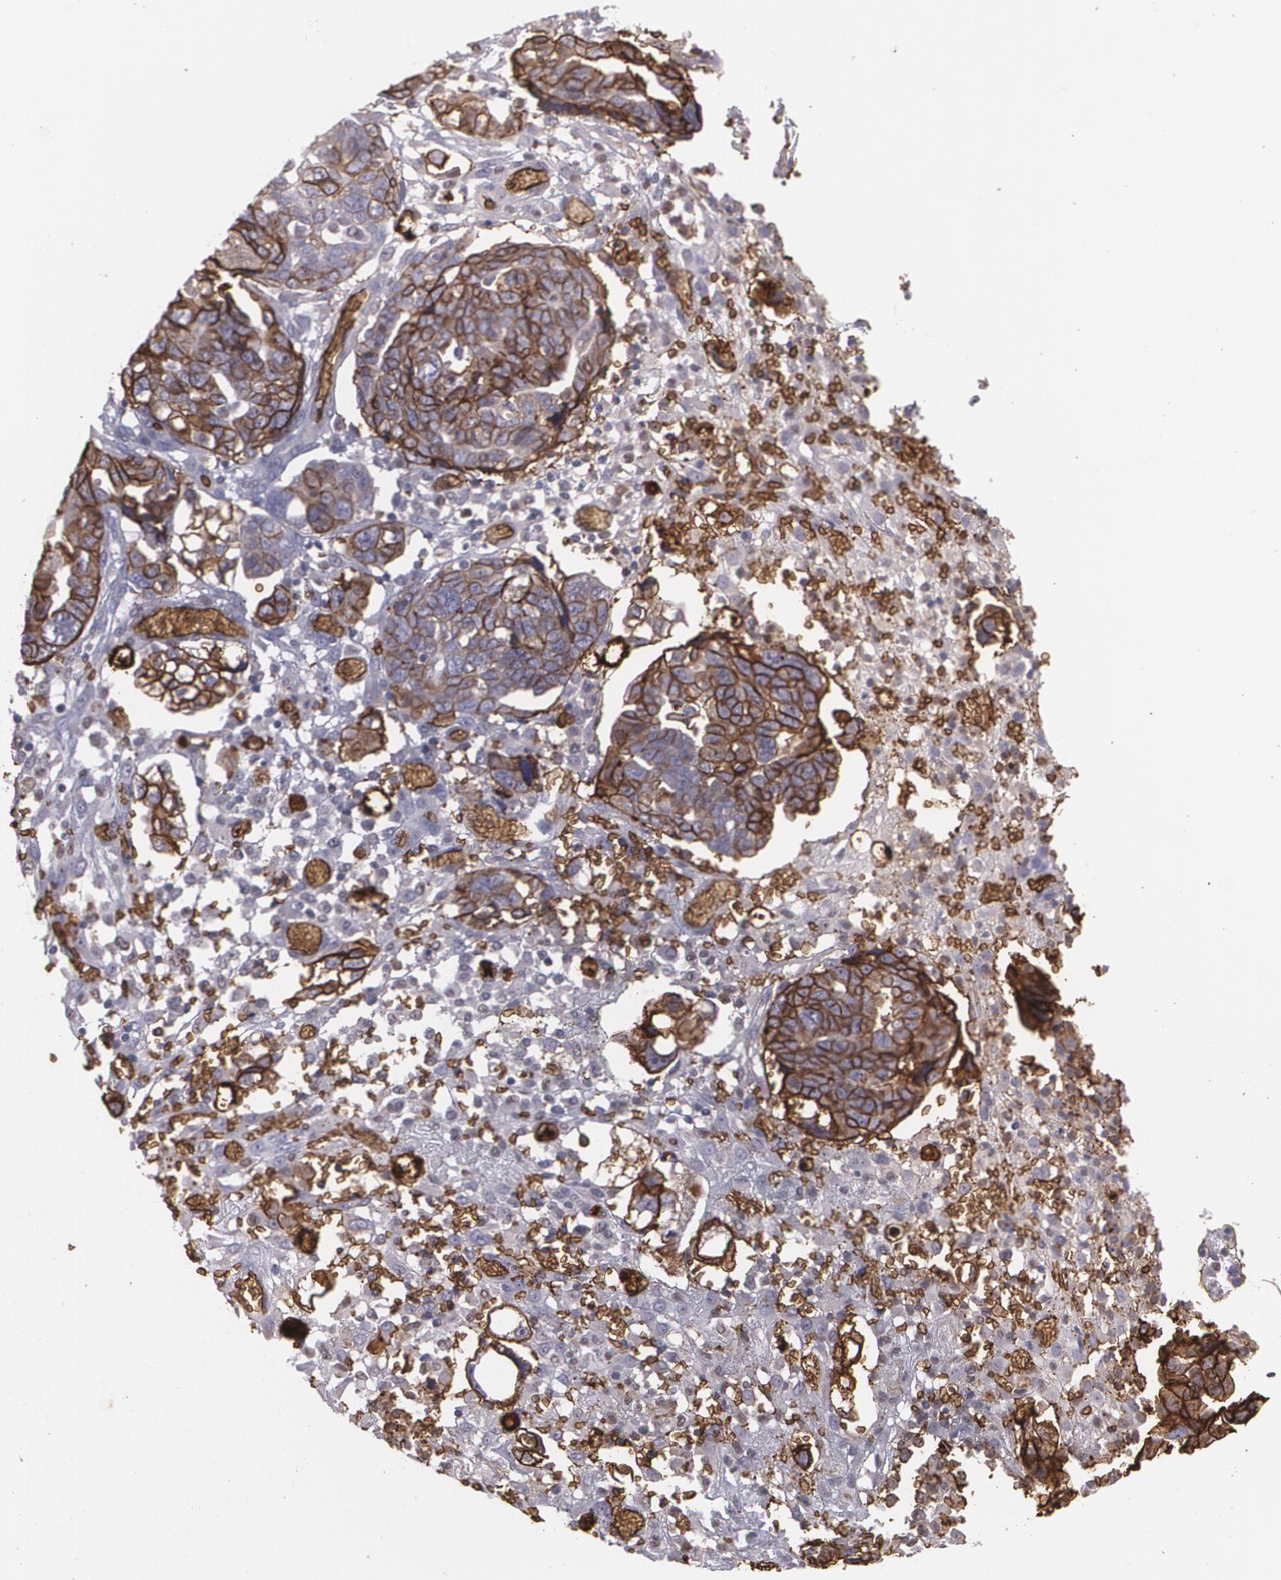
{"staining": {"intensity": "strong", "quantity": ">75%", "location": "cytoplasmic/membranous"}, "tissue": "ovarian cancer", "cell_type": "Tumor cells", "image_type": "cancer", "snomed": [{"axis": "morphology", "description": "Normal tissue, NOS"}, {"axis": "morphology", "description": "Cystadenocarcinoma, serous, NOS"}, {"axis": "topography", "description": "Fallopian tube"}, {"axis": "topography", "description": "Ovary"}], "caption": "Ovarian cancer (serous cystadenocarcinoma) was stained to show a protein in brown. There is high levels of strong cytoplasmic/membranous expression in approximately >75% of tumor cells. Nuclei are stained in blue.", "gene": "SLC2A1", "patient": {"sex": "female", "age": 56}}